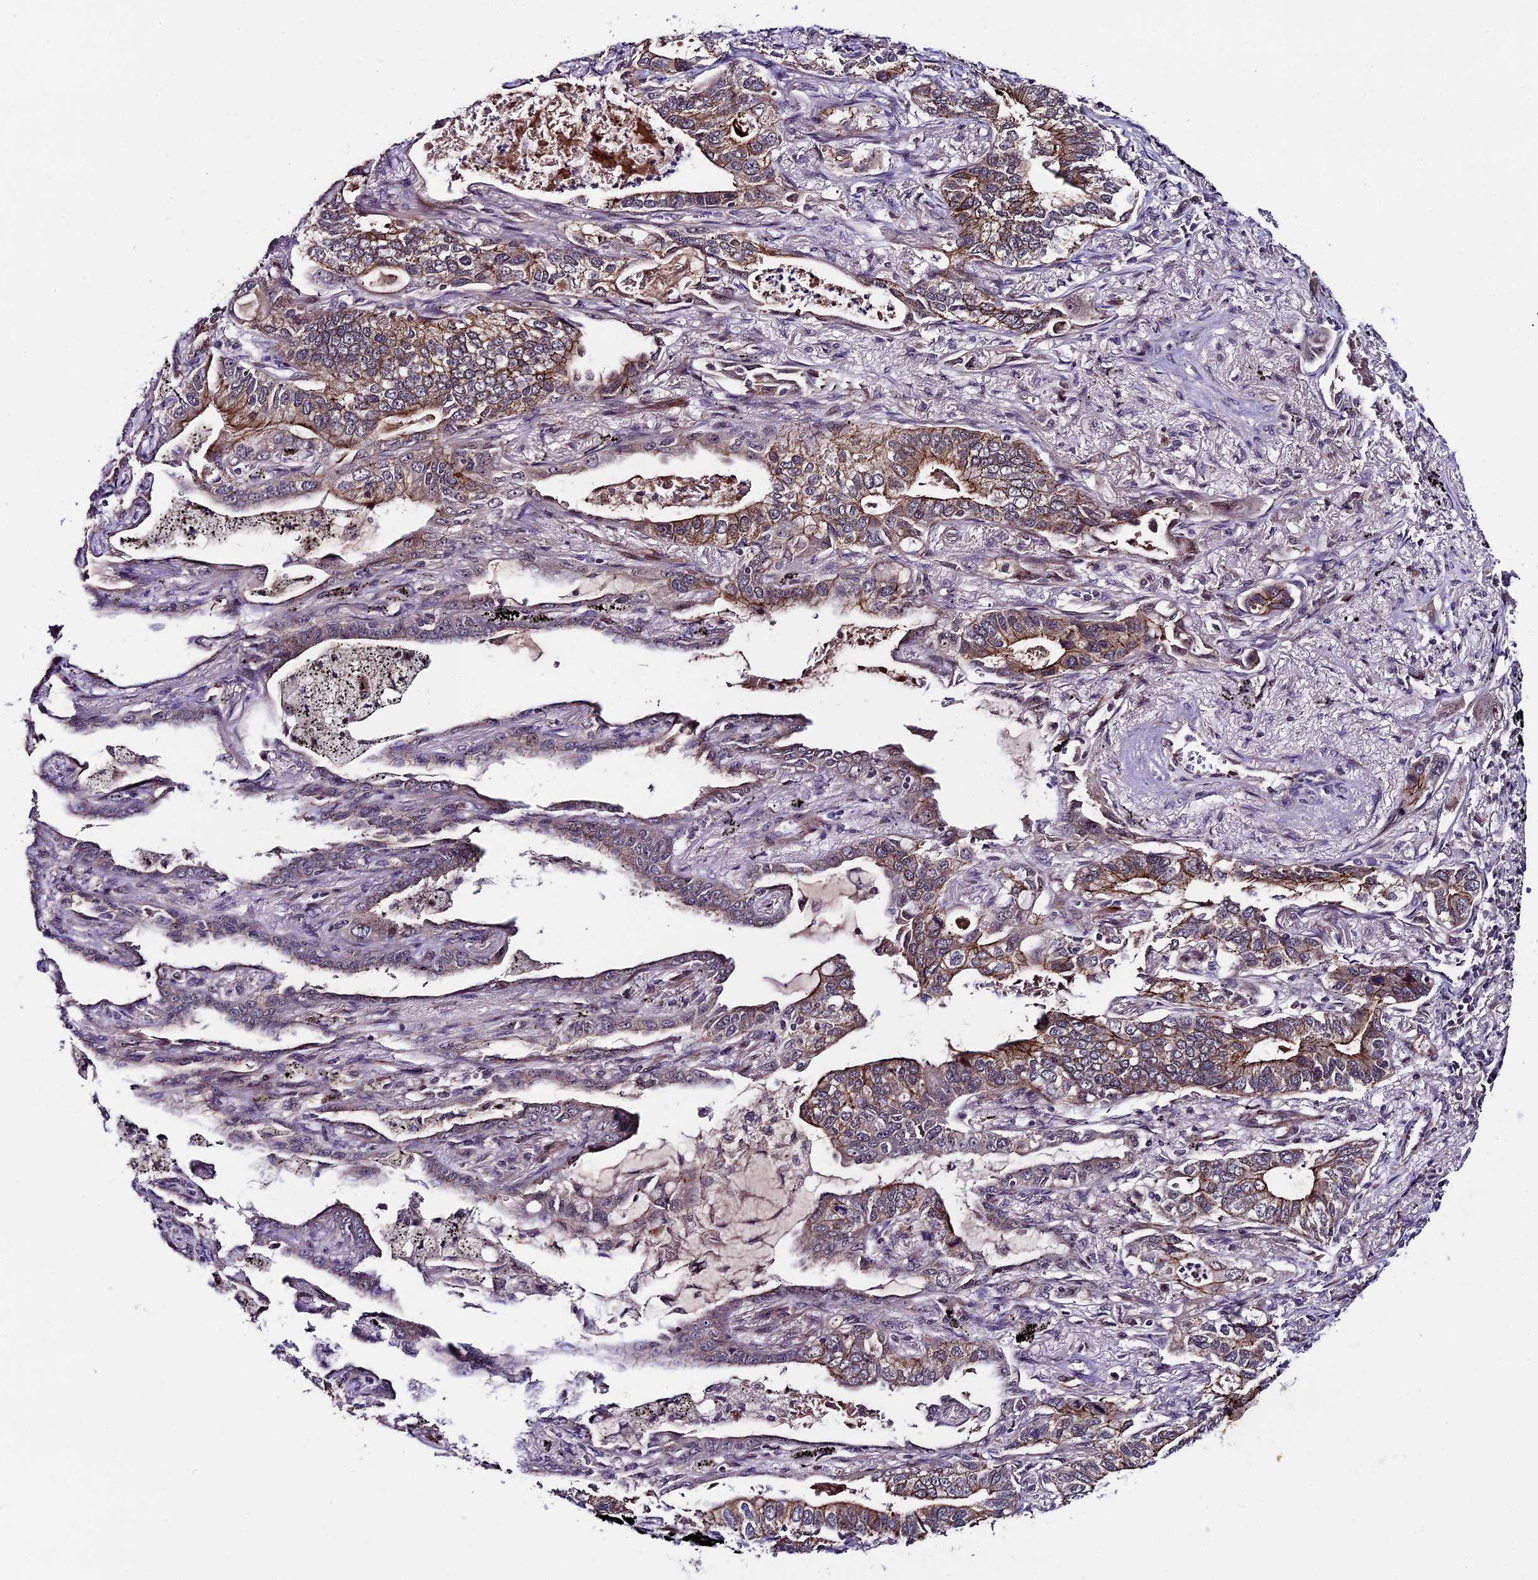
{"staining": {"intensity": "weak", "quantity": "25%-75%", "location": "cytoplasmic/membranous"}, "tissue": "lung cancer", "cell_type": "Tumor cells", "image_type": "cancer", "snomed": [{"axis": "morphology", "description": "Adenocarcinoma, NOS"}, {"axis": "topography", "description": "Lung"}], "caption": "Immunohistochemistry histopathology image of neoplastic tissue: lung cancer stained using IHC shows low levels of weak protein expression localized specifically in the cytoplasmic/membranous of tumor cells, appearing as a cytoplasmic/membranous brown color.", "gene": "SIPA1L3", "patient": {"sex": "male", "age": 67}}